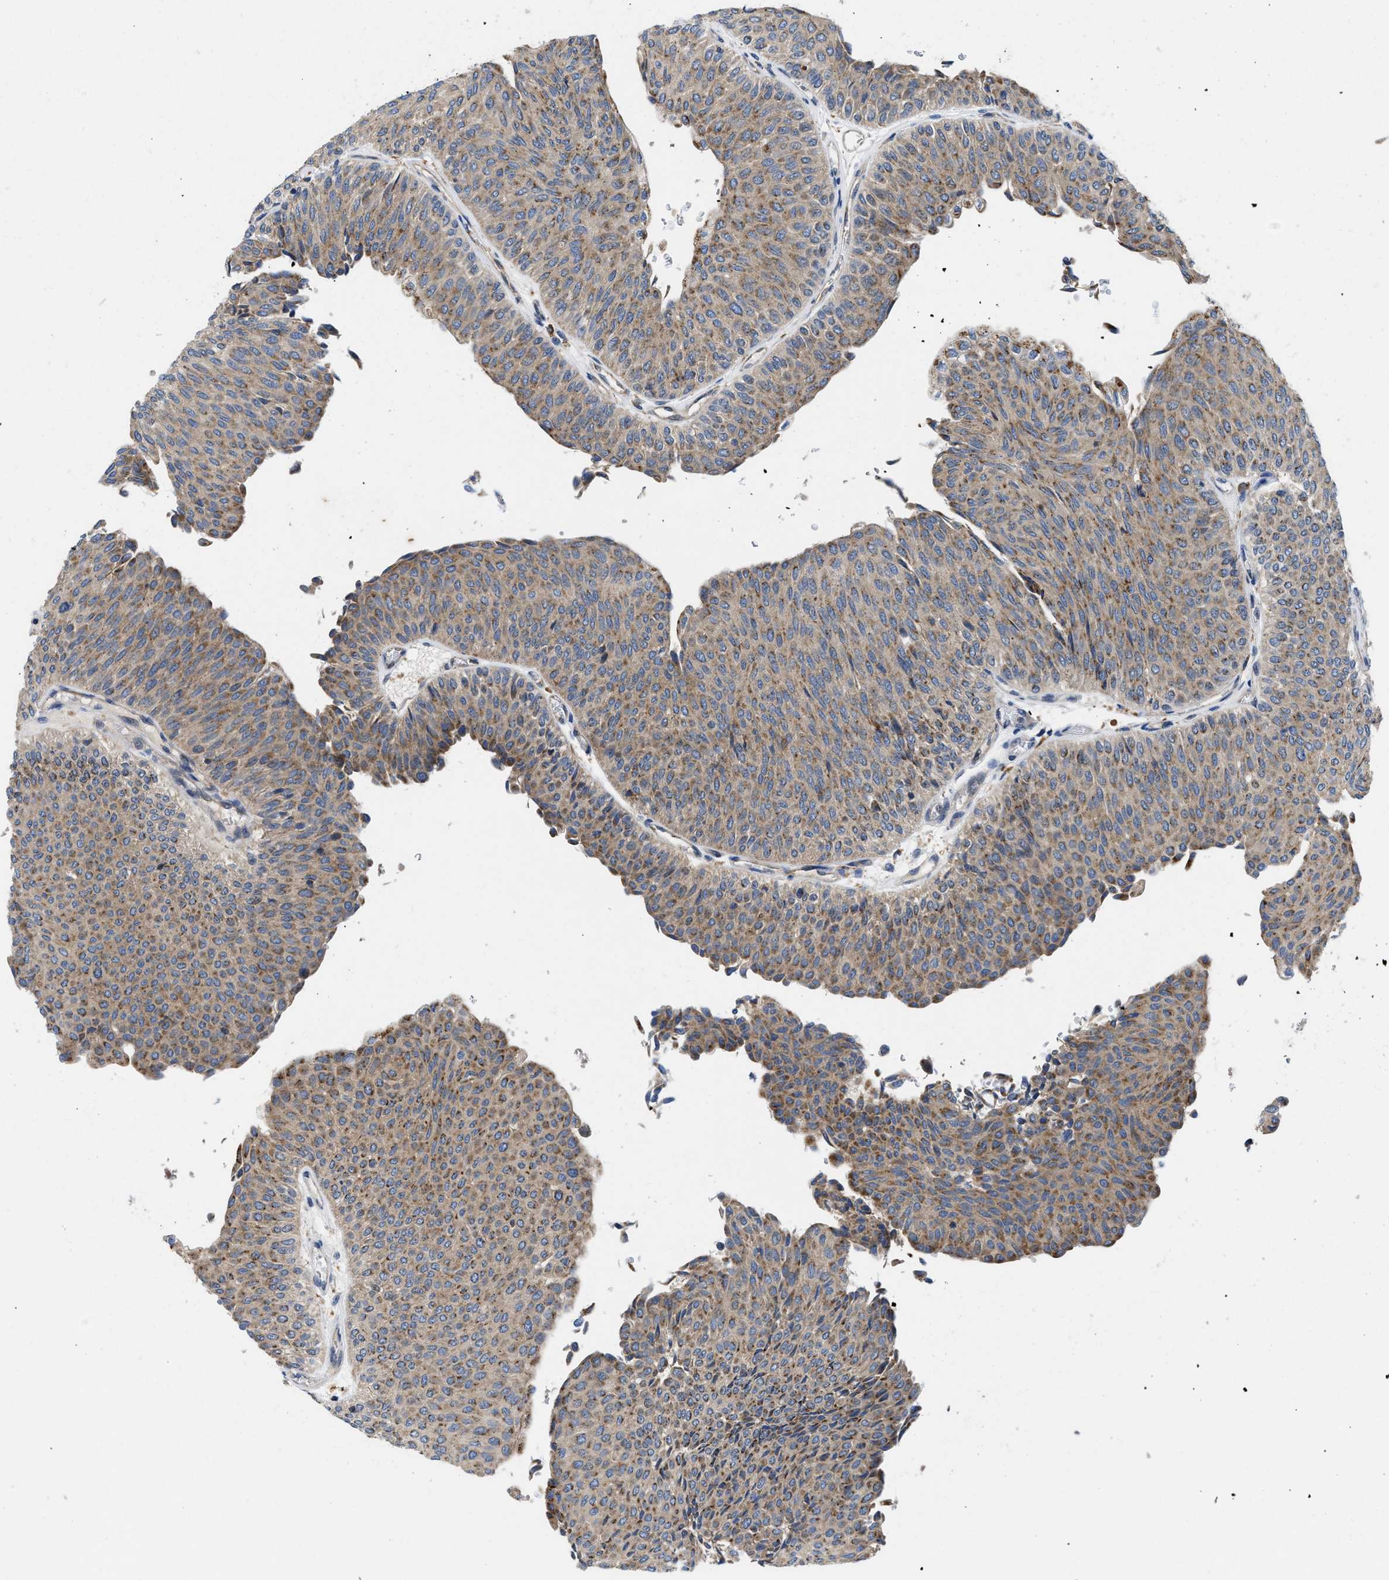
{"staining": {"intensity": "moderate", "quantity": ">75%", "location": "cytoplasmic/membranous"}, "tissue": "urothelial cancer", "cell_type": "Tumor cells", "image_type": "cancer", "snomed": [{"axis": "morphology", "description": "Urothelial carcinoma, Low grade"}, {"axis": "topography", "description": "Urinary bladder"}], "caption": "Urothelial cancer stained with DAB (3,3'-diaminobenzidine) IHC displays medium levels of moderate cytoplasmic/membranous positivity in approximately >75% of tumor cells.", "gene": "ENPP4", "patient": {"sex": "male", "age": 78}}